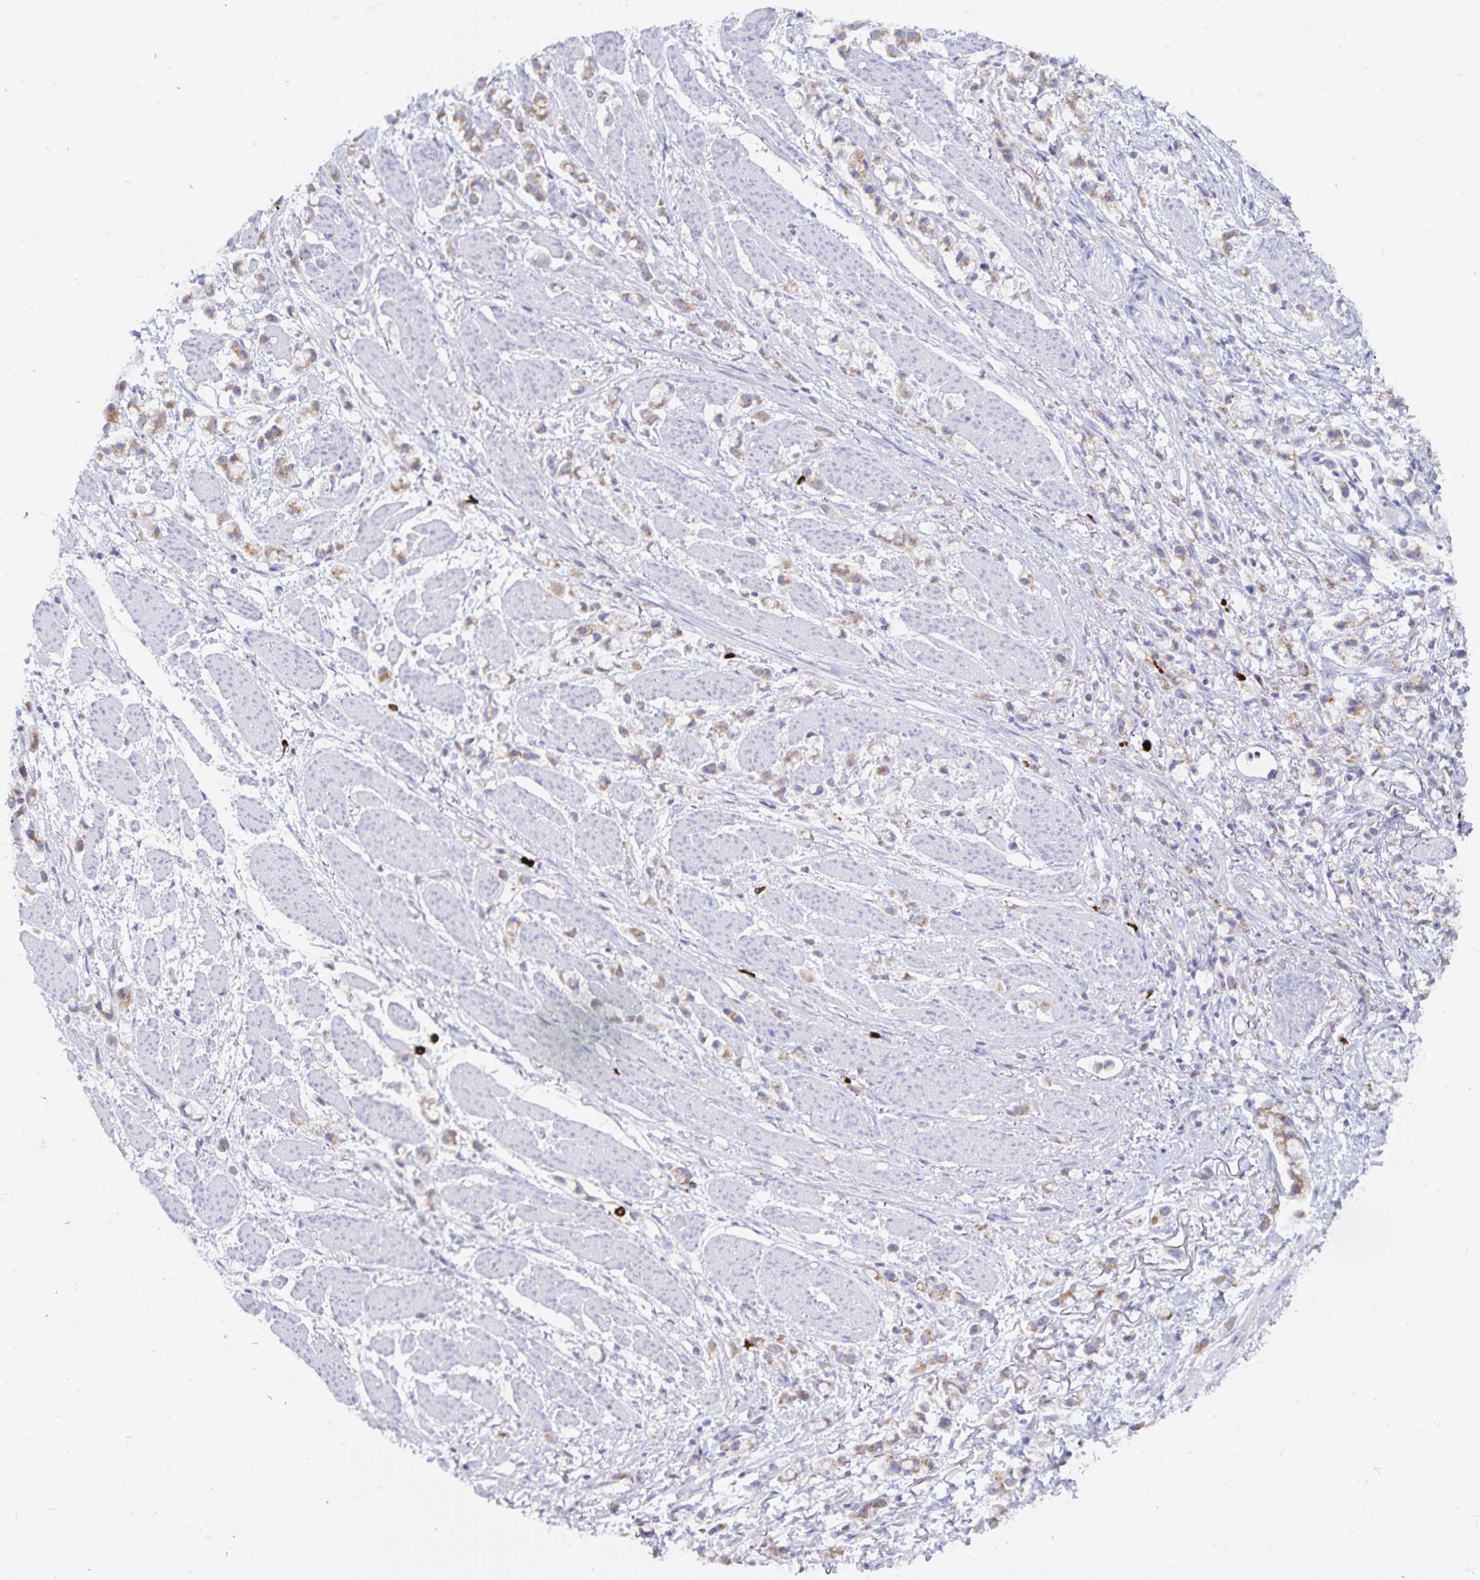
{"staining": {"intensity": "weak", "quantity": "25%-75%", "location": "cytoplasmic/membranous"}, "tissue": "stomach cancer", "cell_type": "Tumor cells", "image_type": "cancer", "snomed": [{"axis": "morphology", "description": "Adenocarcinoma, NOS"}, {"axis": "topography", "description": "Stomach"}], "caption": "High-magnification brightfield microscopy of stomach cancer stained with DAB (brown) and counterstained with hematoxylin (blue). tumor cells exhibit weak cytoplasmic/membranous expression is appreciated in approximately25%-75% of cells.", "gene": "PKHD1", "patient": {"sex": "female", "age": 81}}